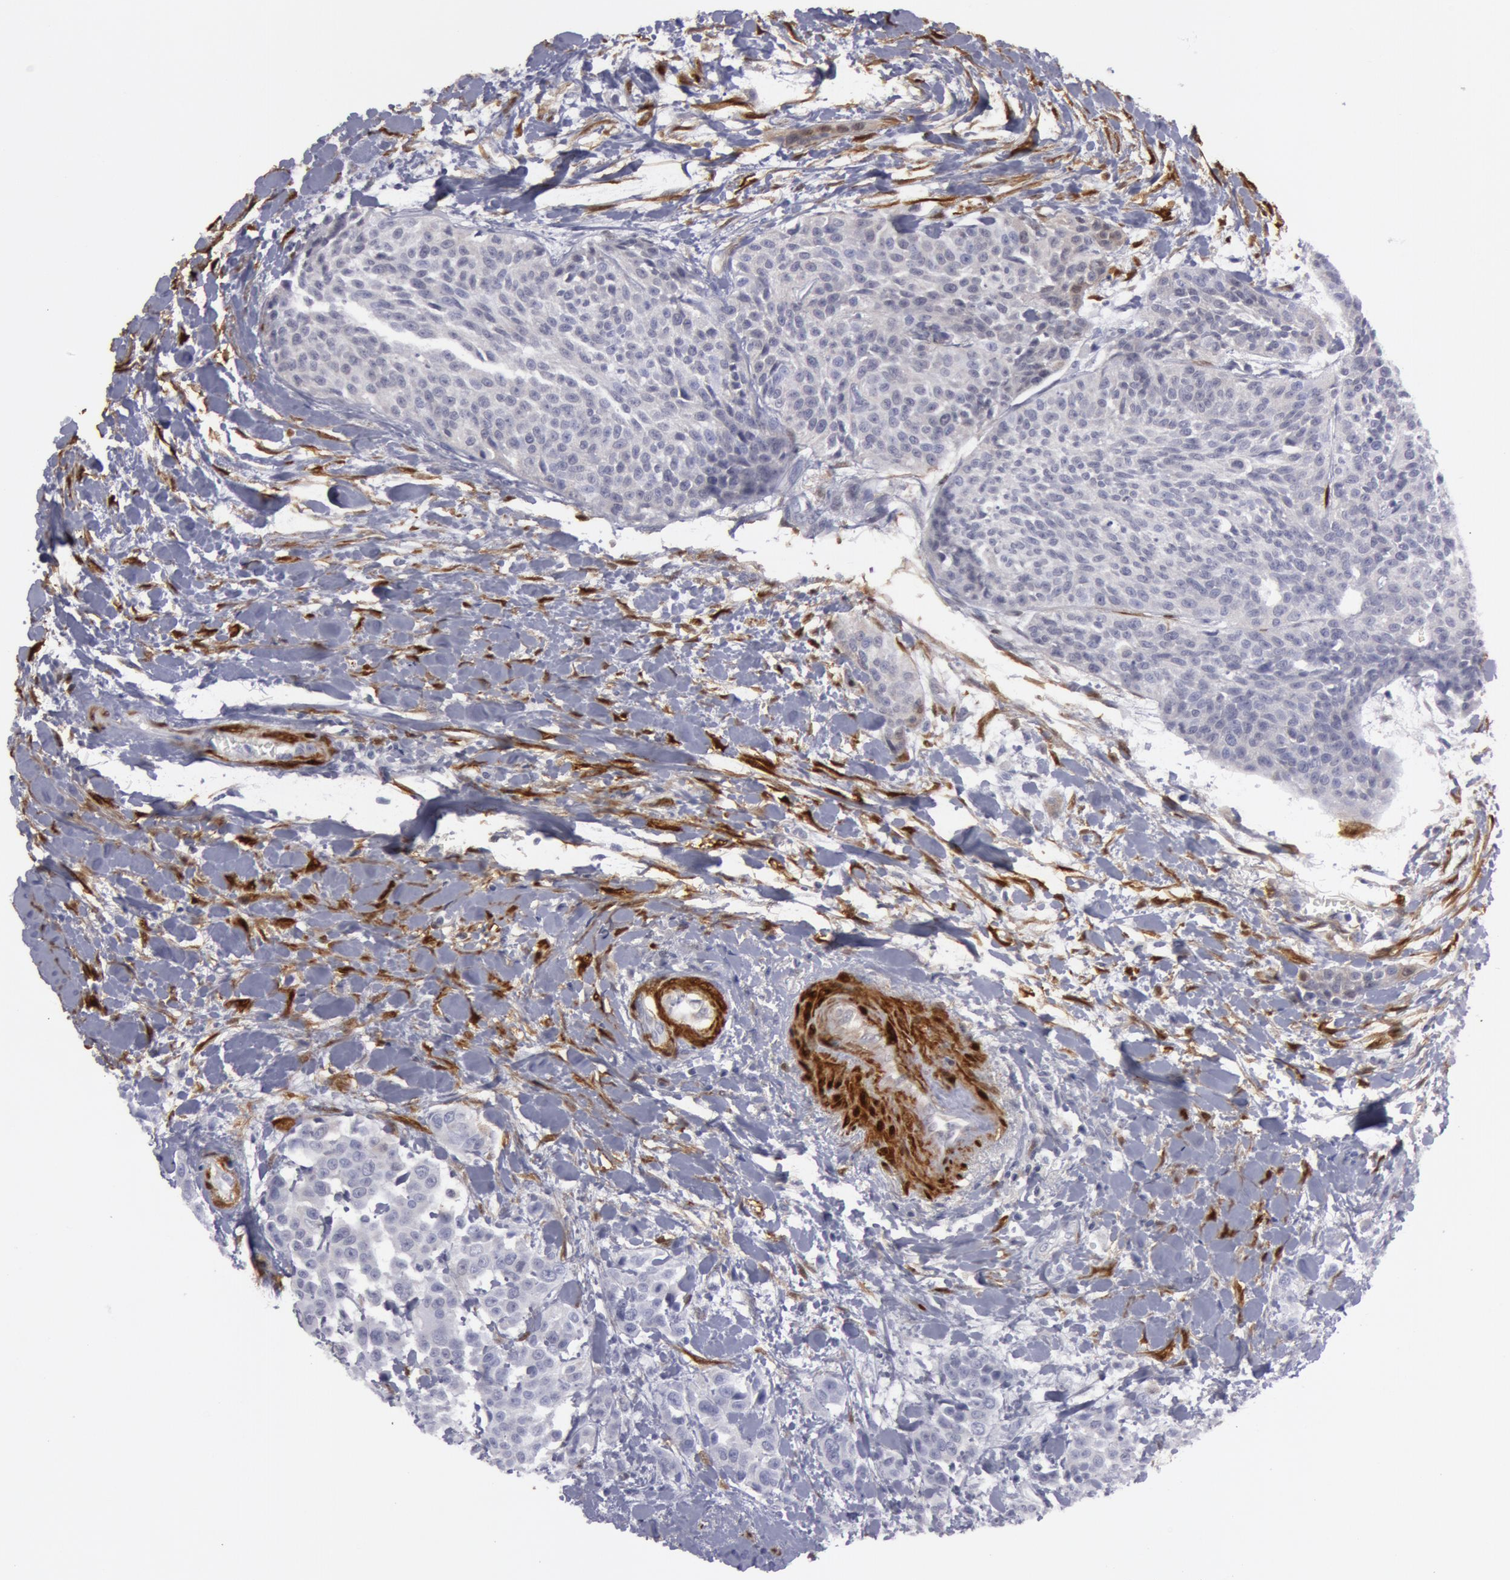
{"staining": {"intensity": "negative", "quantity": "none", "location": "none"}, "tissue": "urothelial cancer", "cell_type": "Tumor cells", "image_type": "cancer", "snomed": [{"axis": "morphology", "description": "Urothelial carcinoma, High grade"}, {"axis": "topography", "description": "Urinary bladder"}], "caption": "IHC image of human urothelial carcinoma (high-grade) stained for a protein (brown), which exhibits no positivity in tumor cells.", "gene": "TAGLN", "patient": {"sex": "male", "age": 56}}